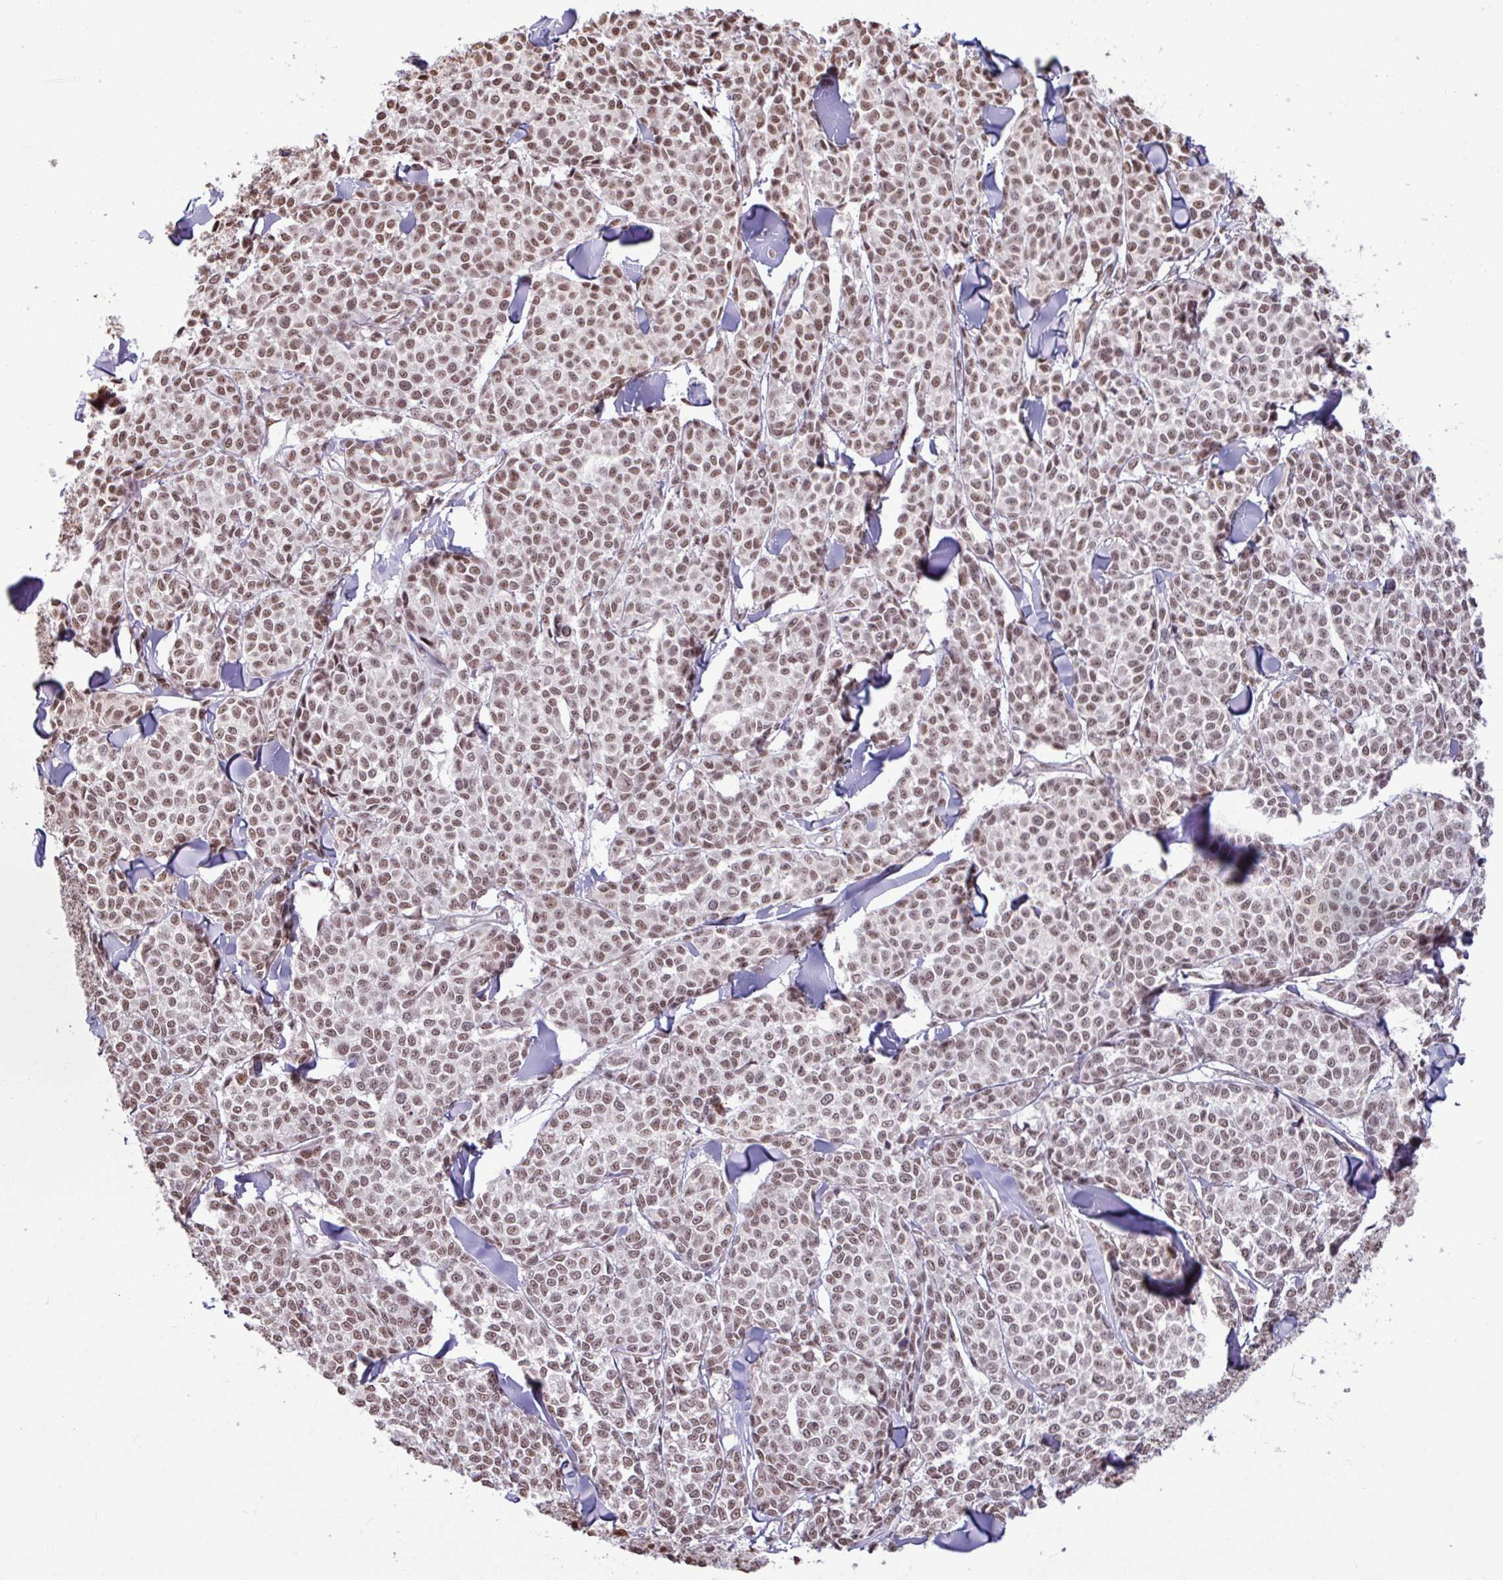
{"staining": {"intensity": "strong", "quantity": ">75%", "location": "nuclear"}, "tissue": "melanoma", "cell_type": "Tumor cells", "image_type": "cancer", "snomed": [{"axis": "morphology", "description": "Malignant melanoma, NOS"}, {"axis": "topography", "description": "Skin"}], "caption": "High-power microscopy captured an immunohistochemistry image of malignant melanoma, revealing strong nuclear staining in about >75% of tumor cells. The staining is performed using DAB brown chromogen to label protein expression. The nuclei are counter-stained blue using hematoxylin.", "gene": "TDG", "patient": {"sex": "male", "age": 46}}